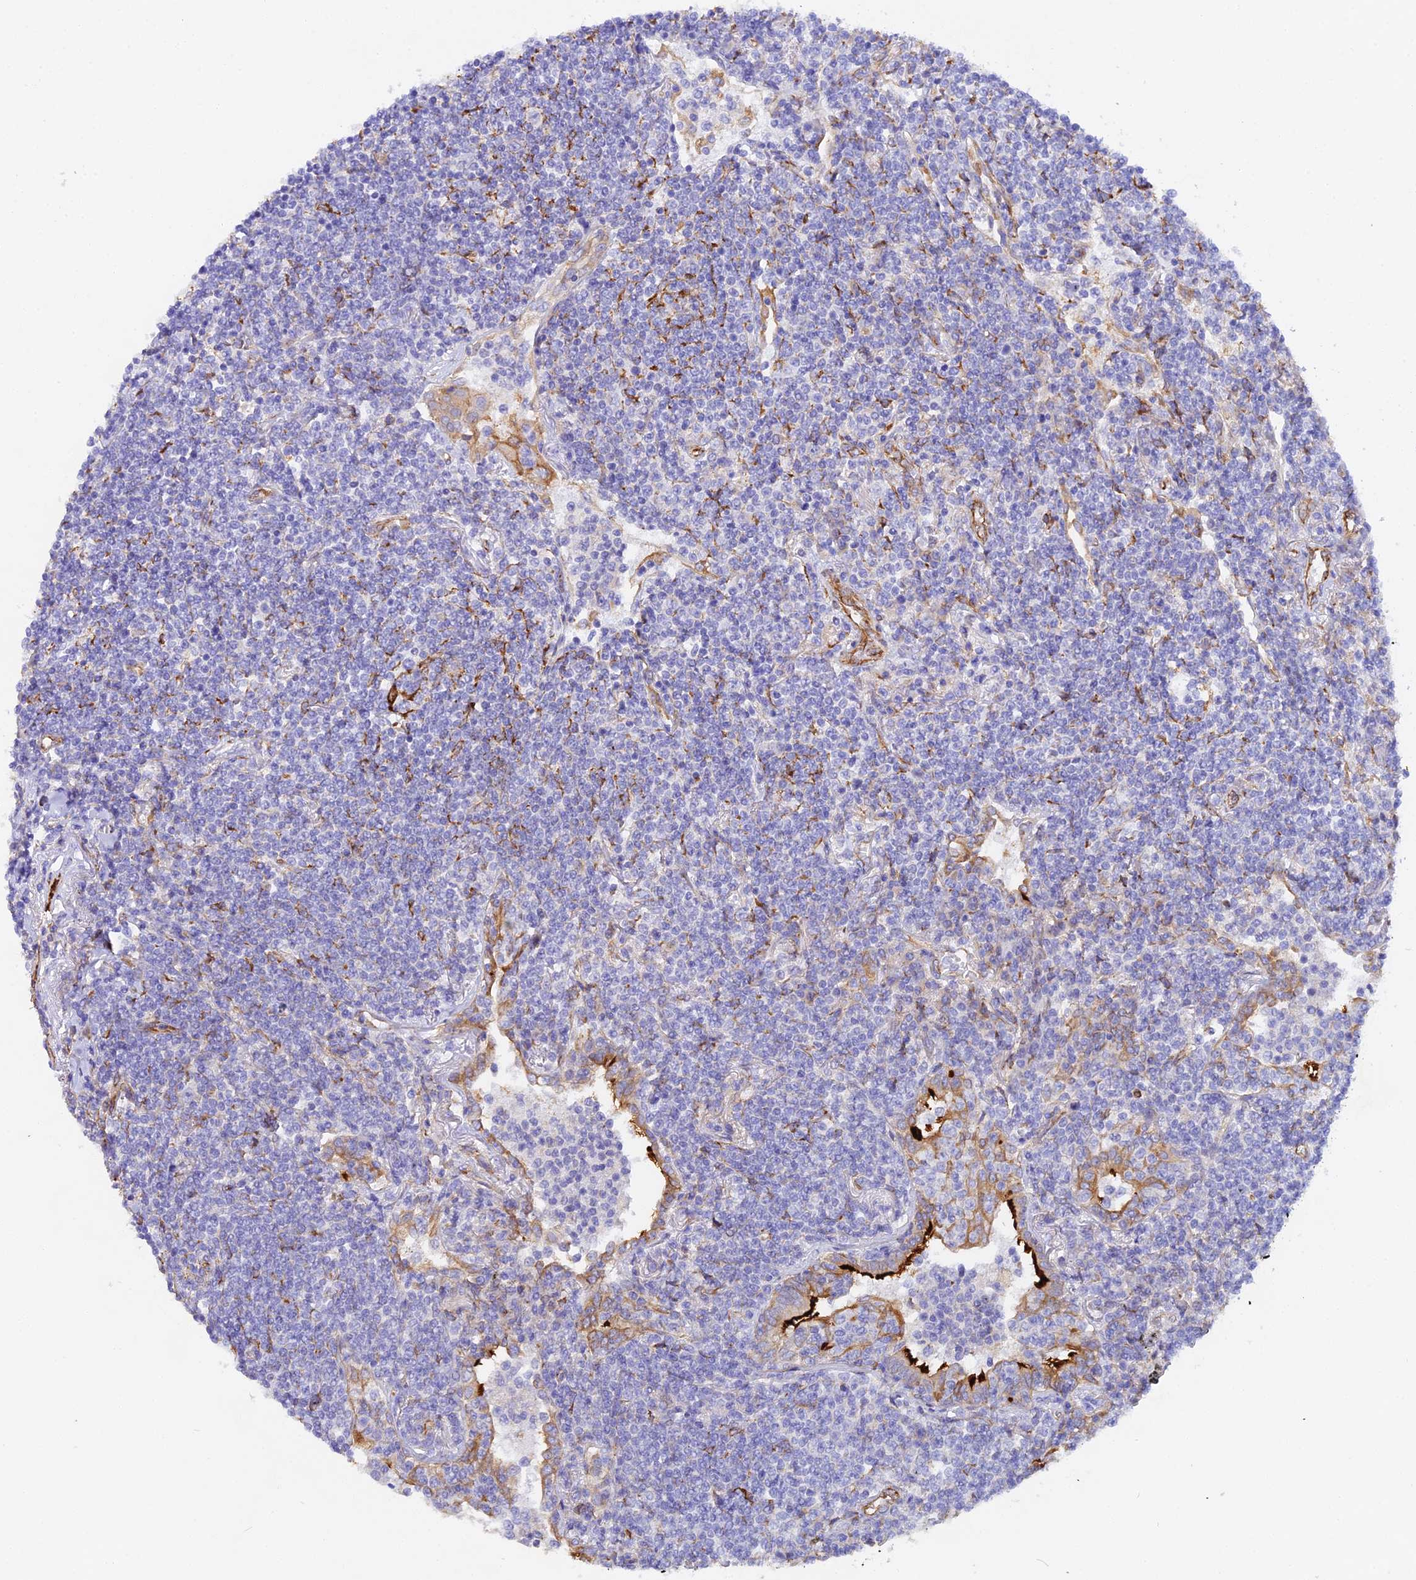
{"staining": {"intensity": "negative", "quantity": "none", "location": "none"}, "tissue": "lymphoma", "cell_type": "Tumor cells", "image_type": "cancer", "snomed": [{"axis": "morphology", "description": "Malignant lymphoma, non-Hodgkin's type, Low grade"}, {"axis": "topography", "description": "Lung"}], "caption": "Image shows no protein expression in tumor cells of malignant lymphoma, non-Hodgkin's type (low-grade) tissue.", "gene": "CFAP45", "patient": {"sex": "female", "age": 71}}